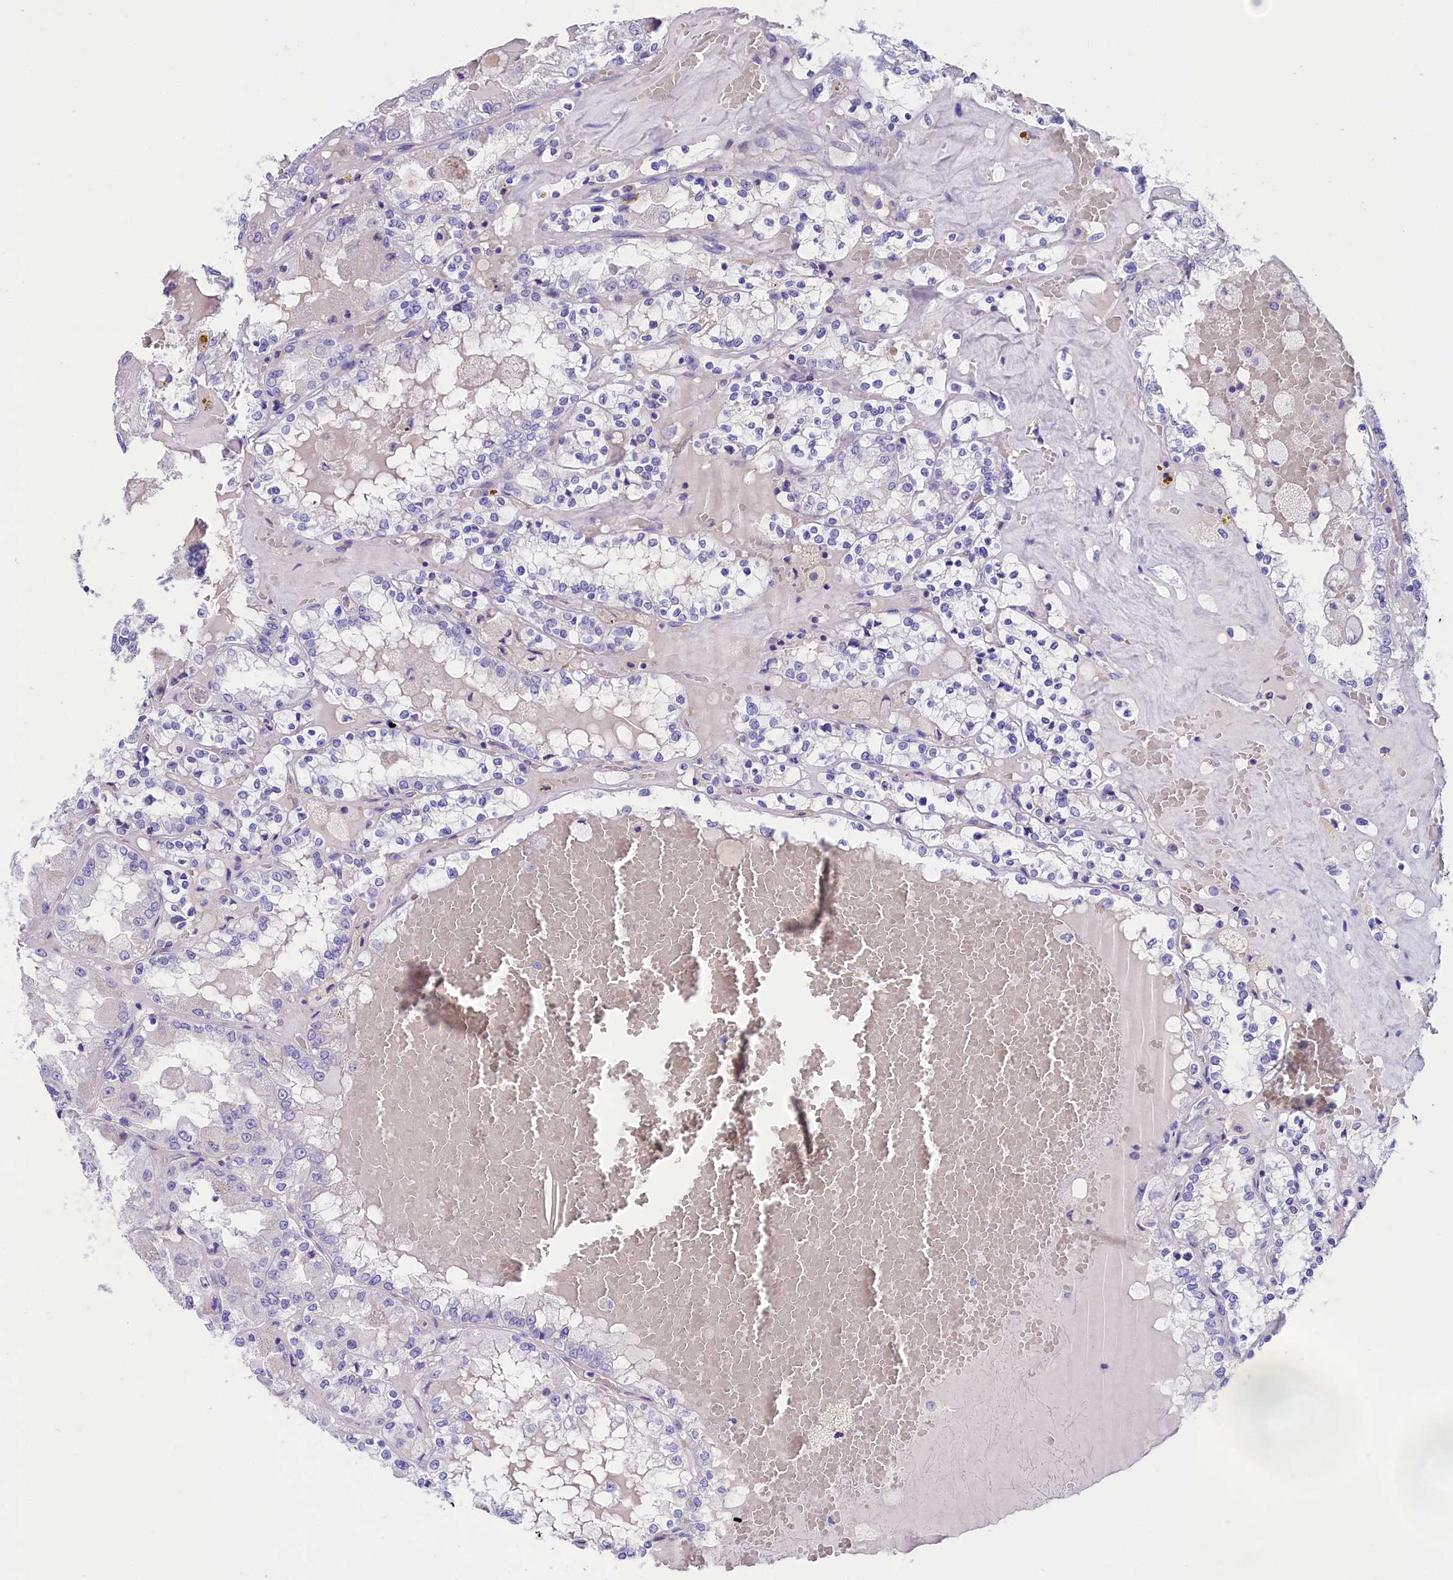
{"staining": {"intensity": "negative", "quantity": "none", "location": "none"}, "tissue": "renal cancer", "cell_type": "Tumor cells", "image_type": "cancer", "snomed": [{"axis": "morphology", "description": "Adenocarcinoma, NOS"}, {"axis": "topography", "description": "Kidney"}], "caption": "Human renal cancer stained for a protein using immunohistochemistry displays no expression in tumor cells.", "gene": "SULT2A1", "patient": {"sex": "female", "age": 56}}